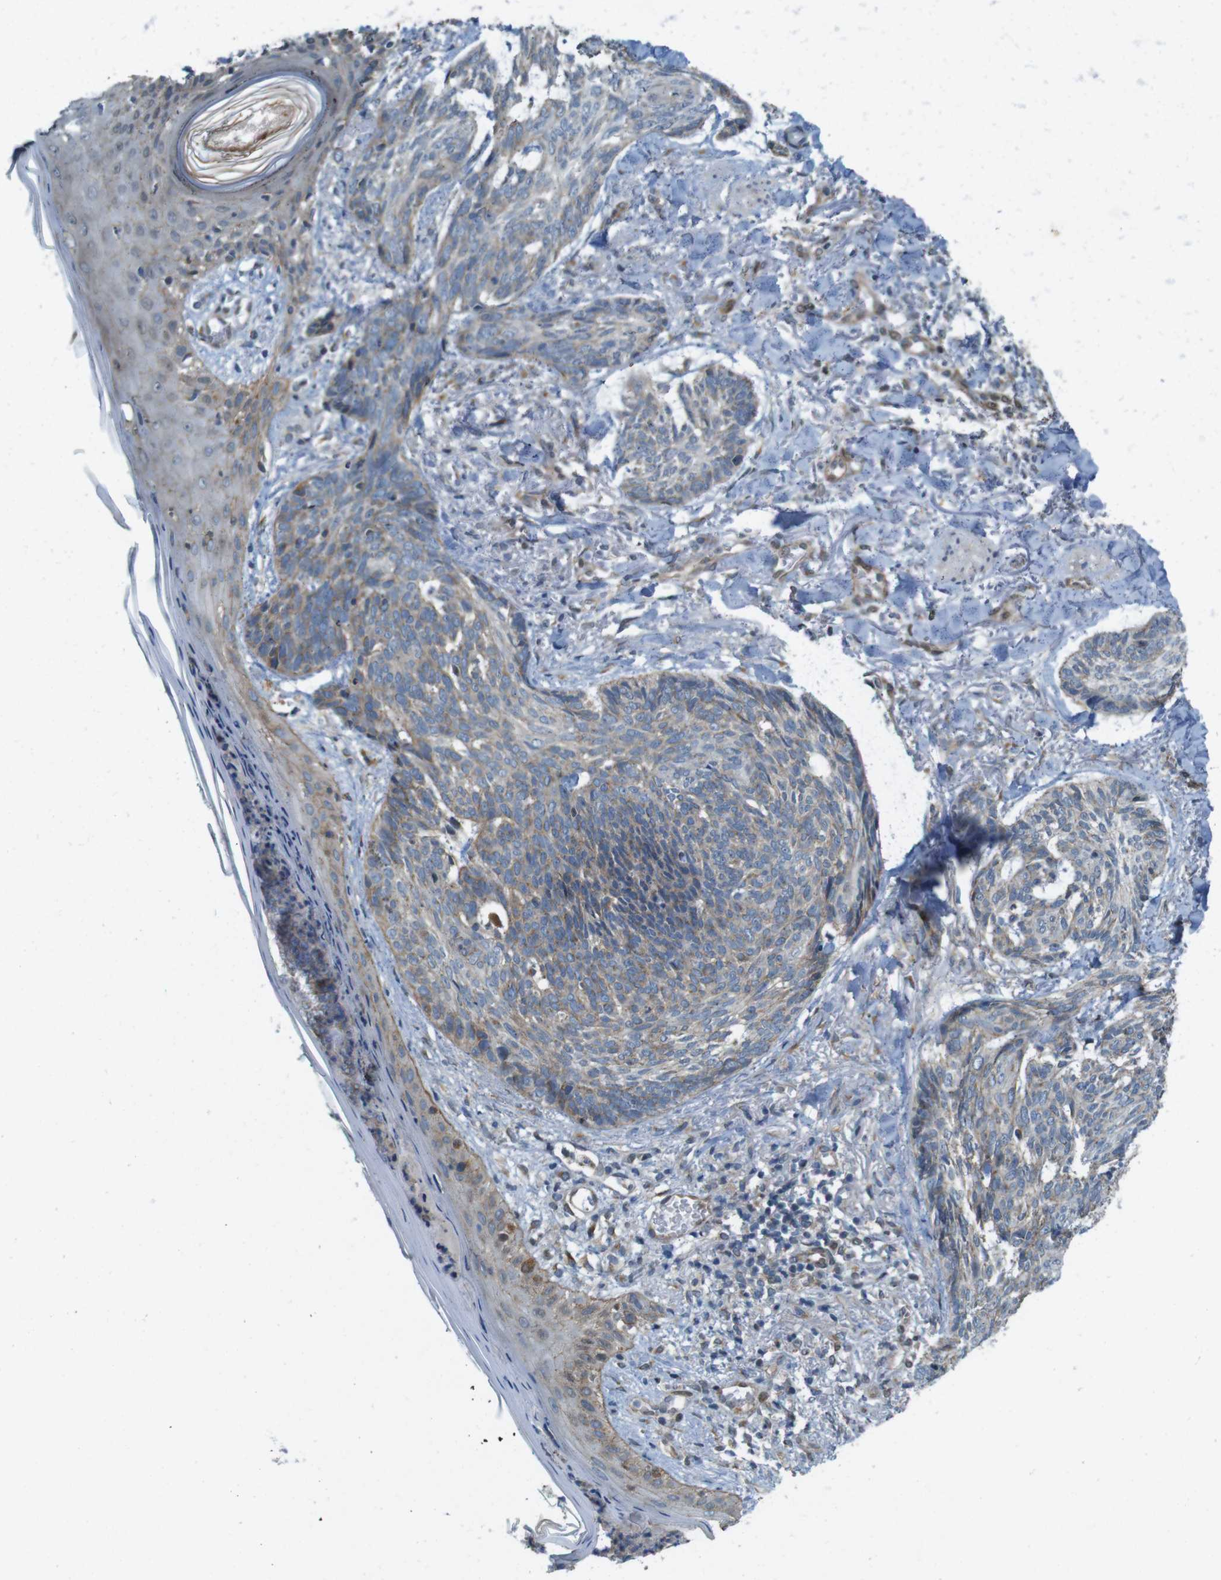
{"staining": {"intensity": "weak", "quantity": ">75%", "location": "cytoplasmic/membranous"}, "tissue": "skin cancer", "cell_type": "Tumor cells", "image_type": "cancer", "snomed": [{"axis": "morphology", "description": "Basal cell carcinoma"}, {"axis": "topography", "description": "Skin"}], "caption": "Immunohistochemical staining of basal cell carcinoma (skin) displays weak cytoplasmic/membranous protein staining in about >75% of tumor cells. The staining is performed using DAB brown chromogen to label protein expression. The nuclei are counter-stained blue using hematoxylin.", "gene": "SKI", "patient": {"sex": "male", "age": 43}}